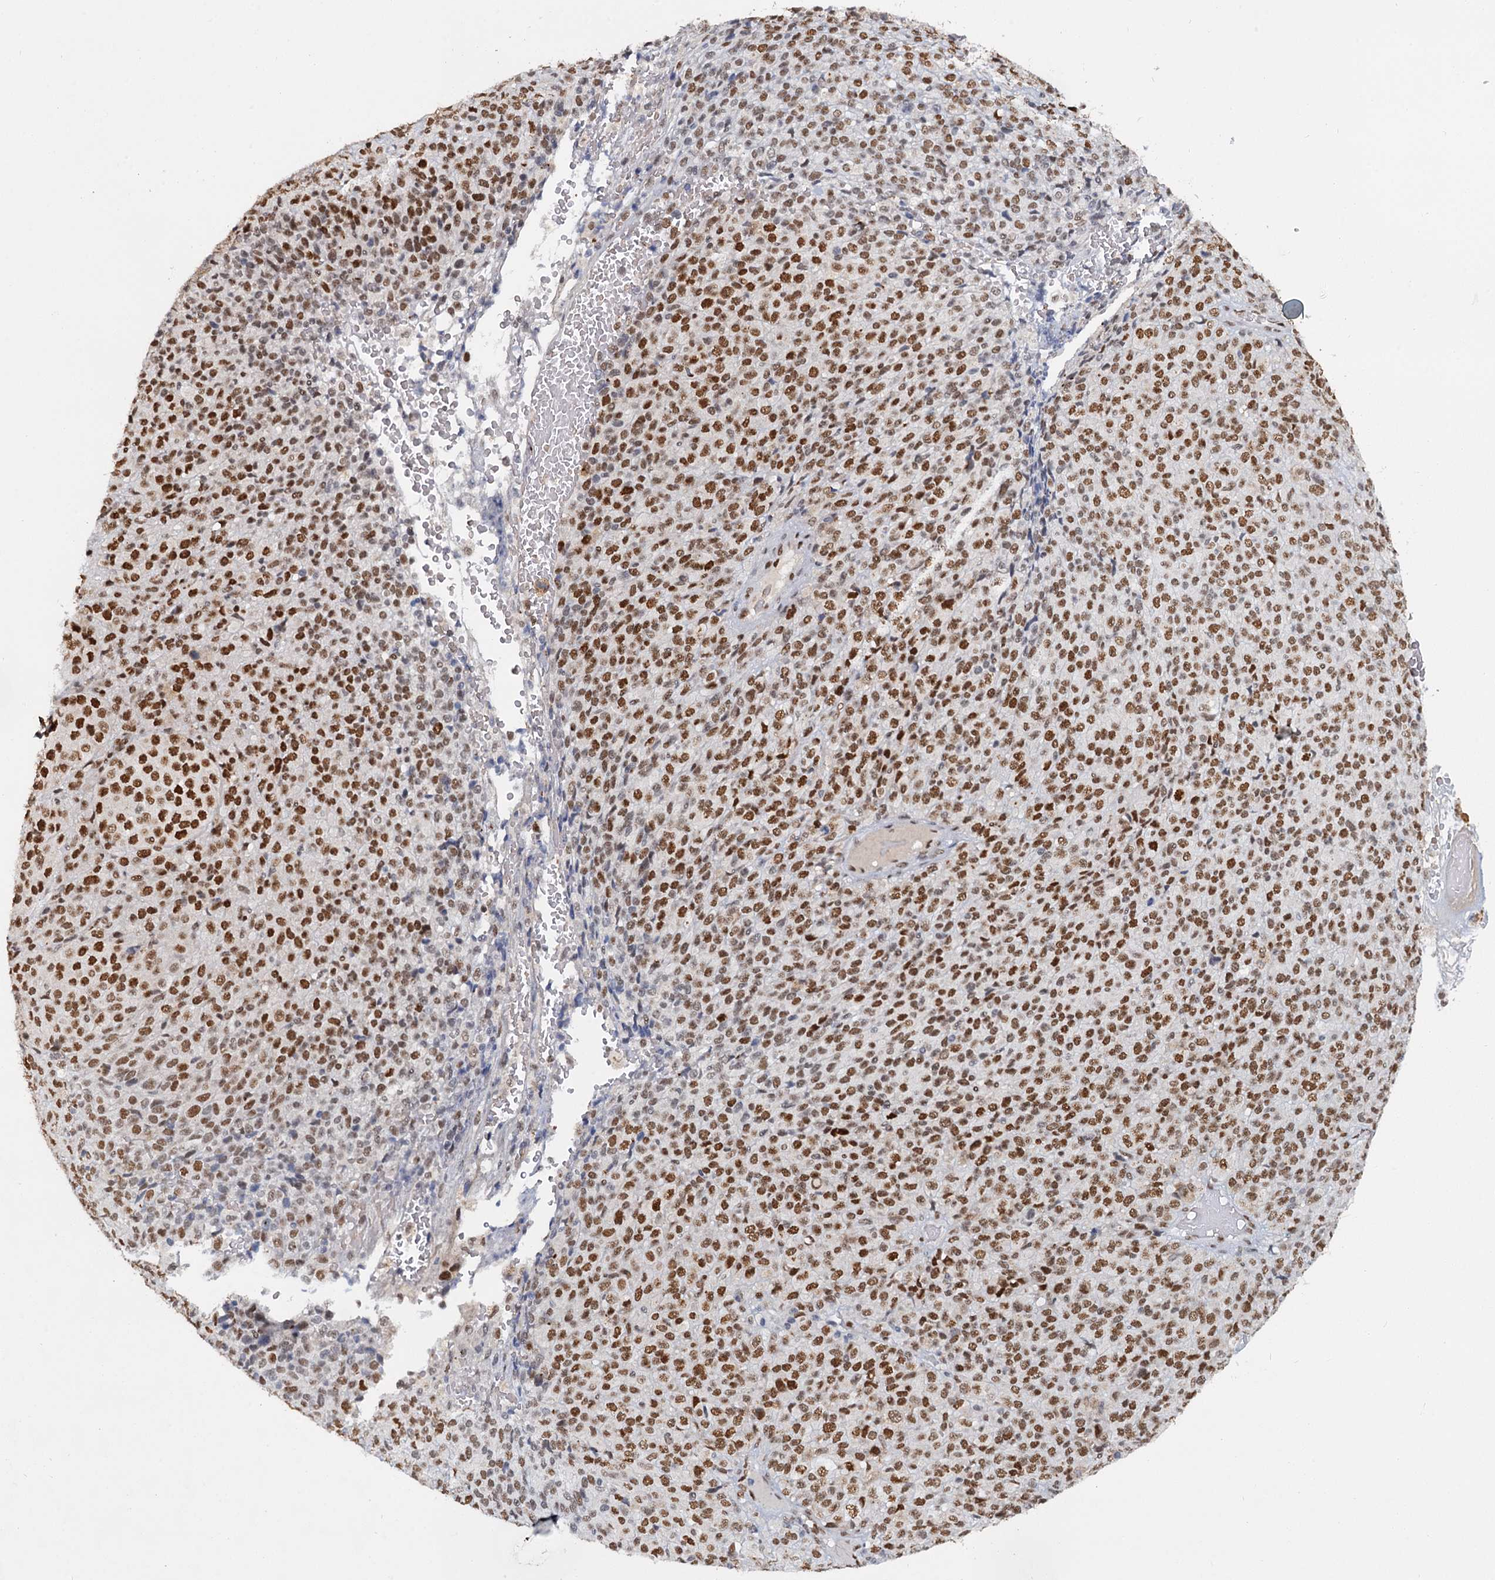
{"staining": {"intensity": "strong", "quantity": ">75%", "location": "nuclear"}, "tissue": "melanoma", "cell_type": "Tumor cells", "image_type": "cancer", "snomed": [{"axis": "morphology", "description": "Malignant melanoma, Metastatic site"}, {"axis": "topography", "description": "Brain"}], "caption": "A high-resolution image shows immunohistochemistry staining of malignant melanoma (metastatic site), which demonstrates strong nuclear positivity in approximately >75% of tumor cells.", "gene": "RPRD1A", "patient": {"sex": "female", "age": 56}}